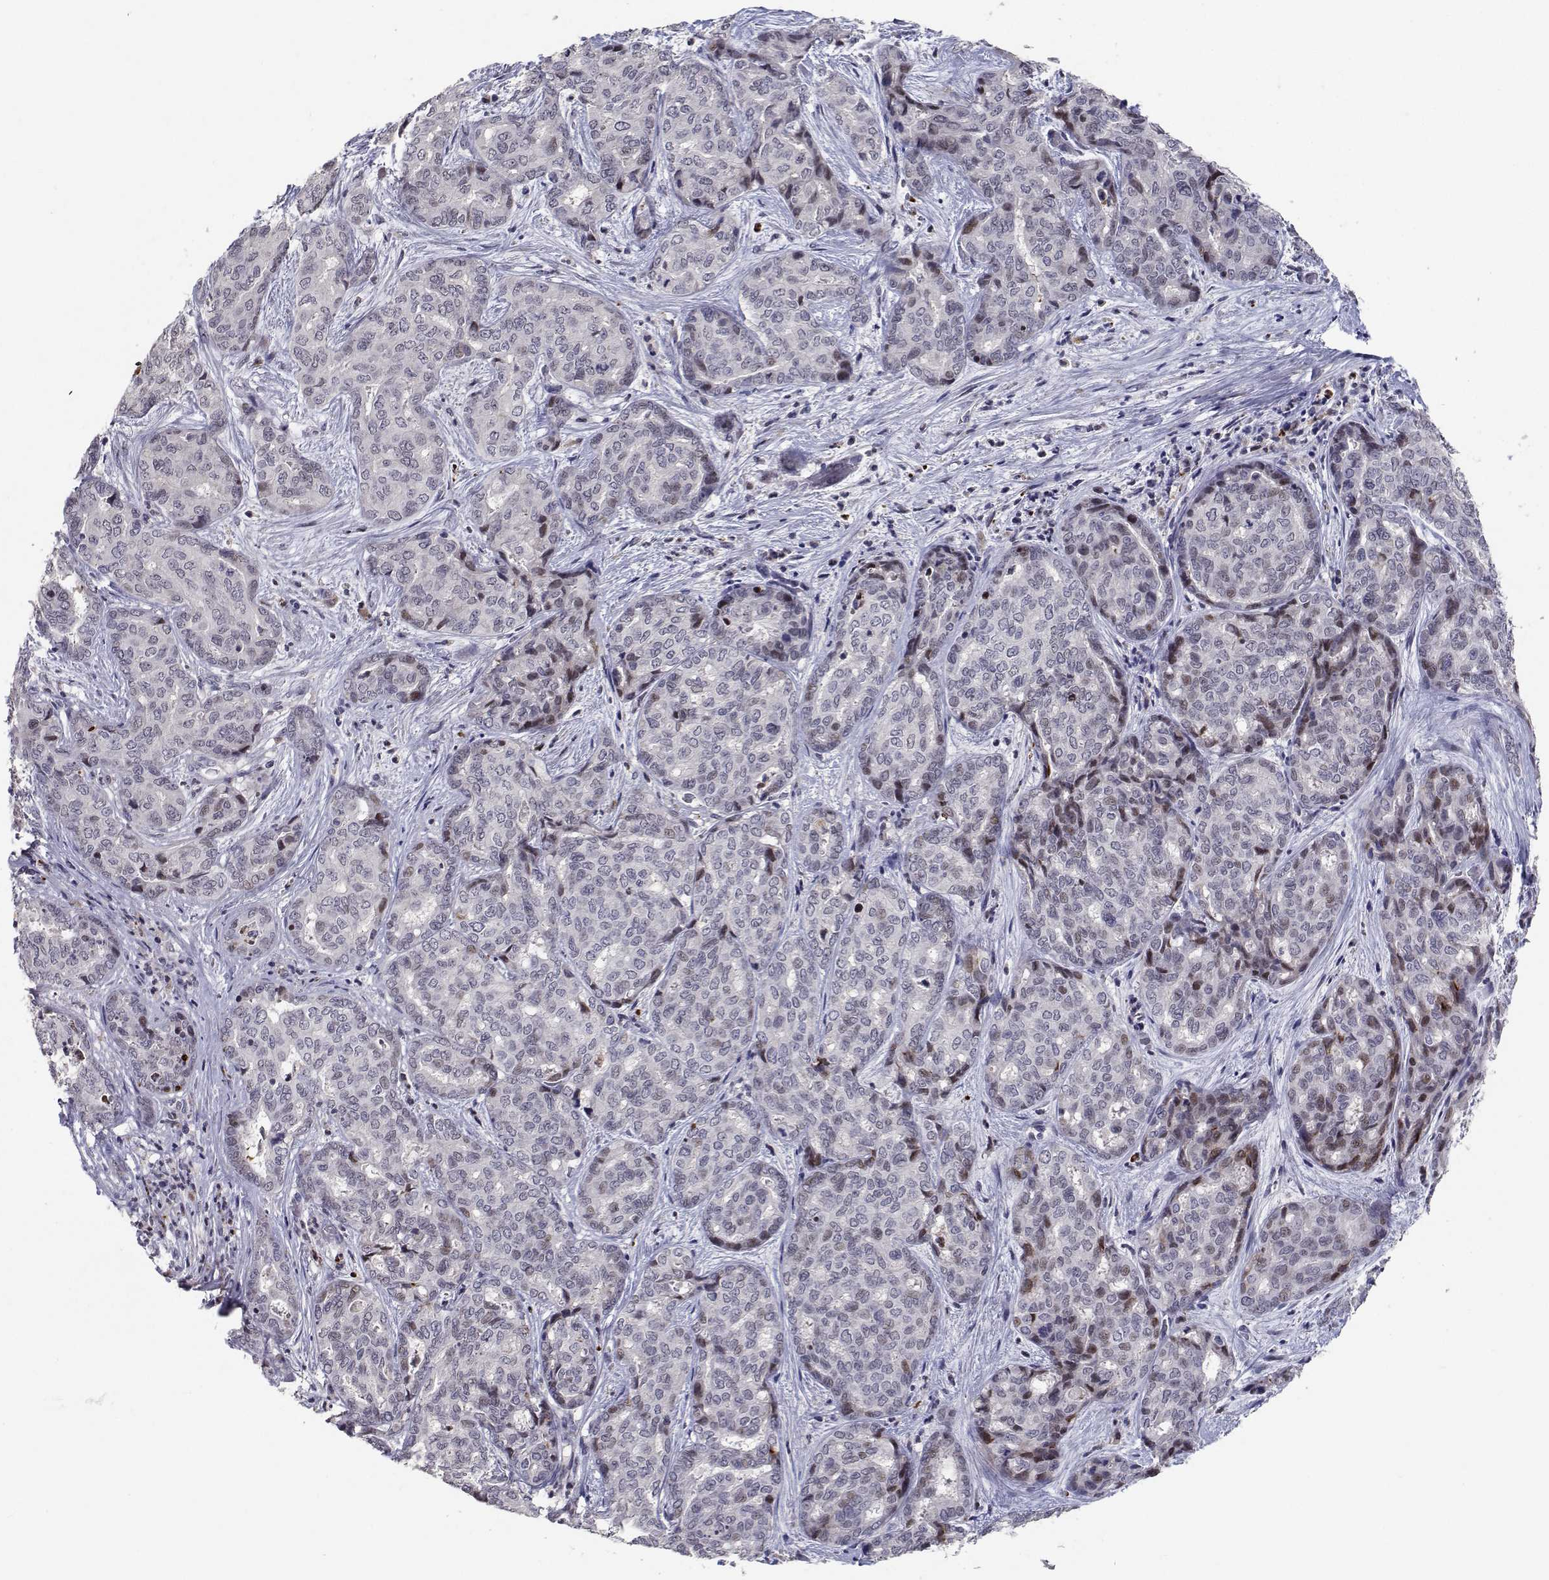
{"staining": {"intensity": "weak", "quantity": "<25%", "location": "nuclear"}, "tissue": "liver cancer", "cell_type": "Tumor cells", "image_type": "cancer", "snomed": [{"axis": "morphology", "description": "Cholangiocarcinoma"}, {"axis": "topography", "description": "Liver"}], "caption": "Liver cancer (cholangiocarcinoma) was stained to show a protein in brown. There is no significant positivity in tumor cells. Nuclei are stained in blue.", "gene": "RBPJL", "patient": {"sex": "female", "age": 64}}